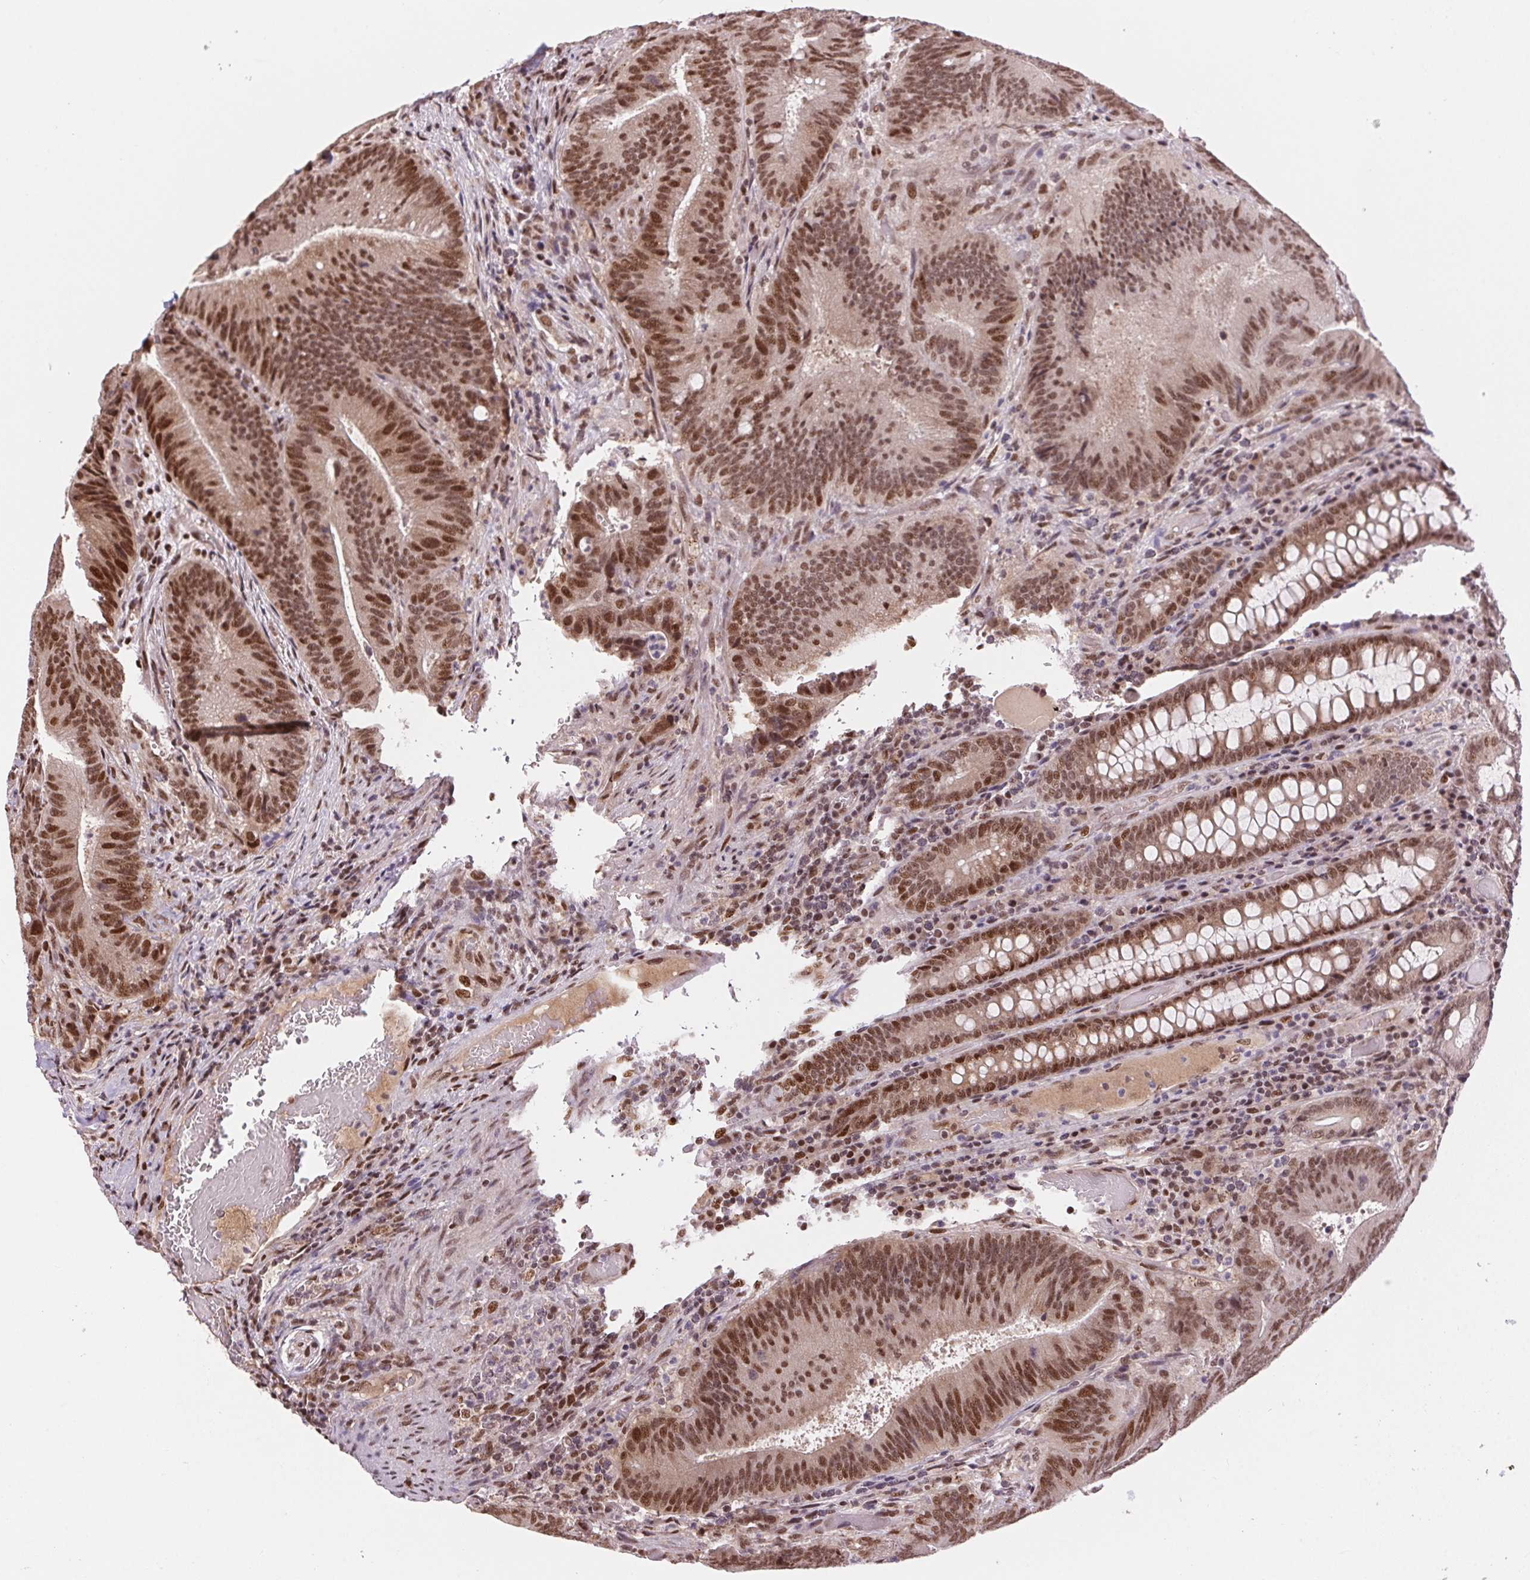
{"staining": {"intensity": "moderate", "quantity": ">75%", "location": "nuclear"}, "tissue": "colorectal cancer", "cell_type": "Tumor cells", "image_type": "cancer", "snomed": [{"axis": "morphology", "description": "Adenocarcinoma, NOS"}, {"axis": "topography", "description": "Colon"}], "caption": "The photomicrograph exhibits staining of adenocarcinoma (colorectal), revealing moderate nuclear protein expression (brown color) within tumor cells.", "gene": "RAD23A", "patient": {"sex": "female", "age": 43}}